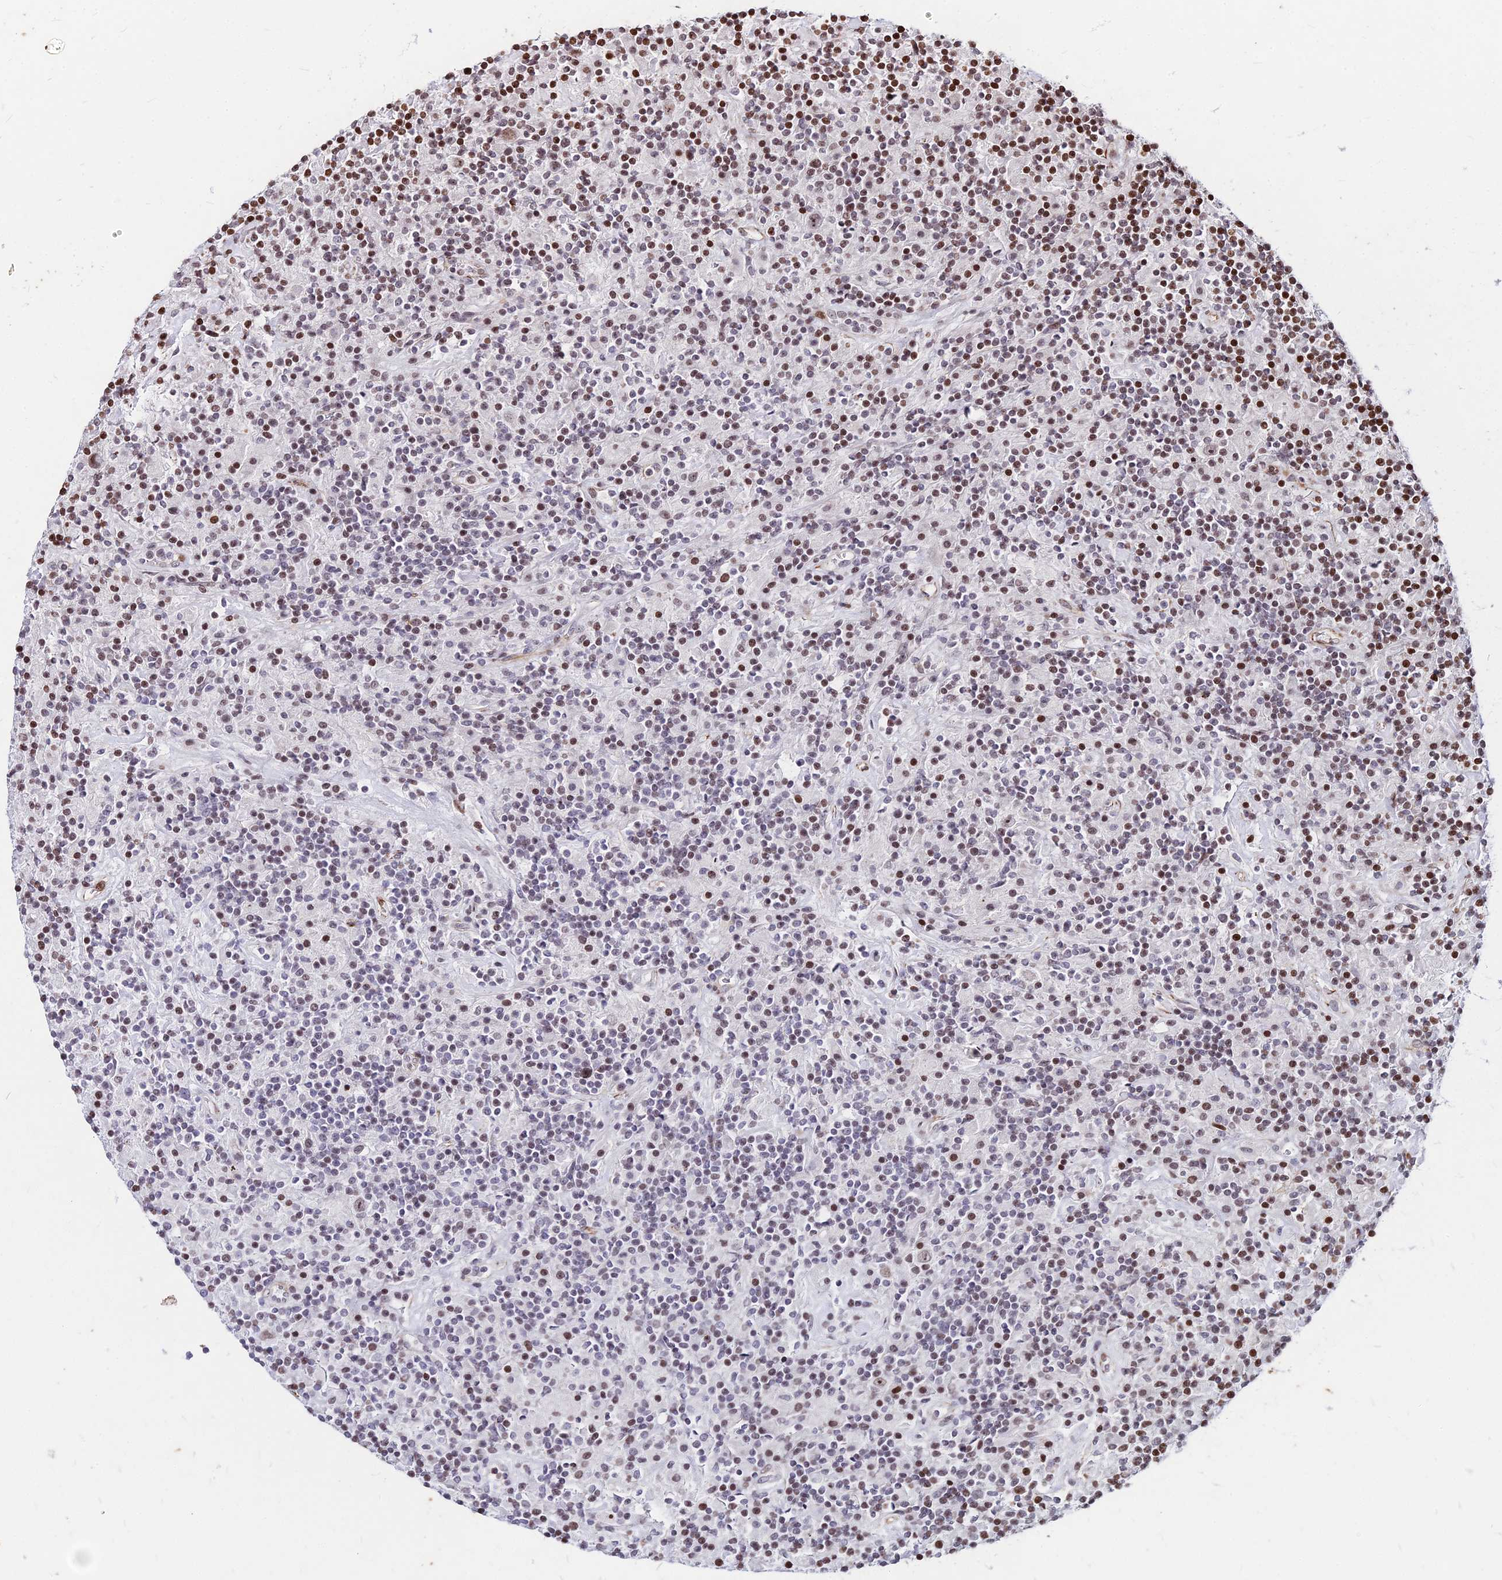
{"staining": {"intensity": "moderate", "quantity": "<25%", "location": "nuclear"}, "tissue": "lymphoma", "cell_type": "Tumor cells", "image_type": "cancer", "snomed": [{"axis": "morphology", "description": "Hodgkin's disease, NOS"}, {"axis": "topography", "description": "Lymph node"}], "caption": "A brown stain shows moderate nuclear staining of a protein in human Hodgkin's disease tumor cells.", "gene": "NYAP2", "patient": {"sex": "male", "age": 70}}